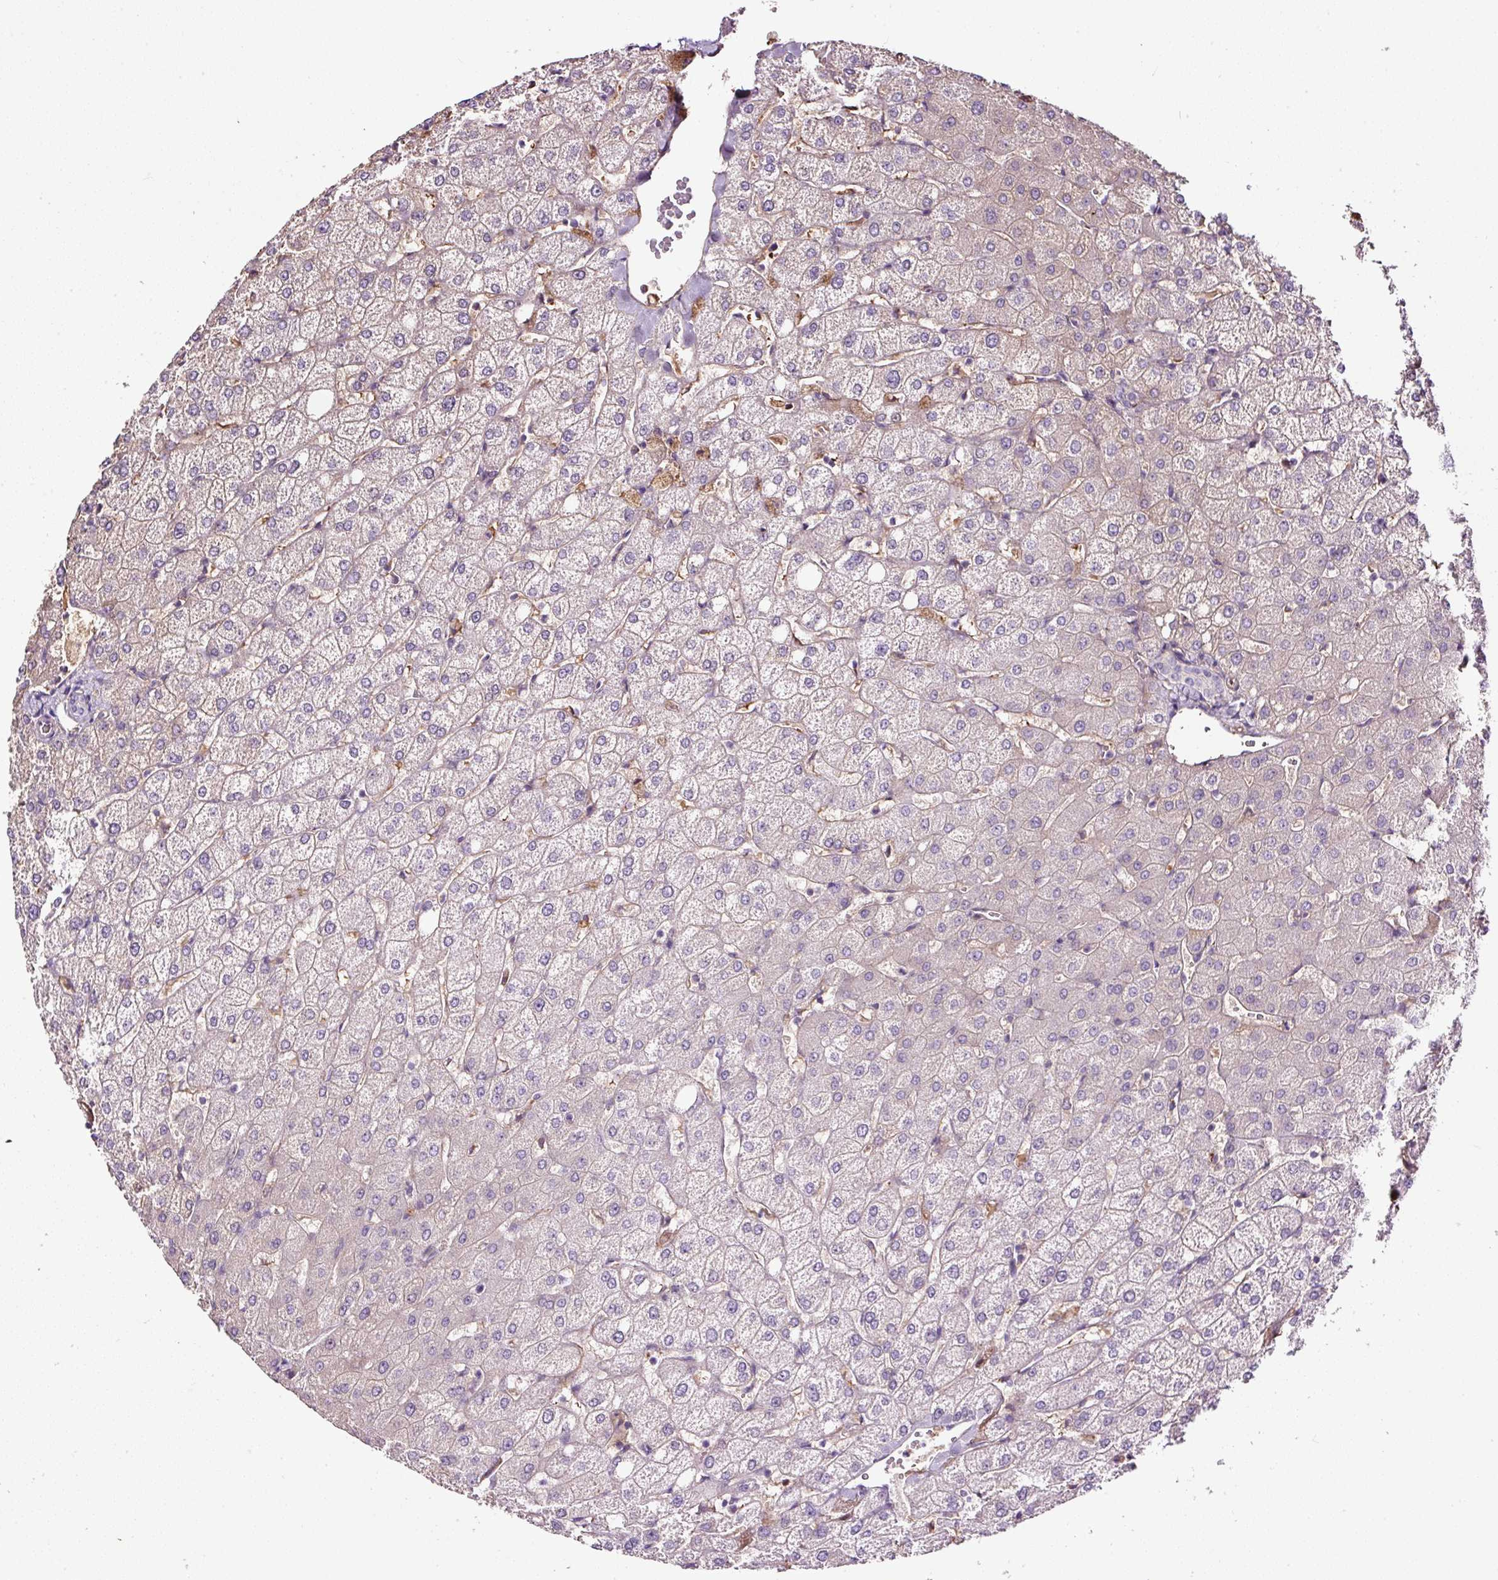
{"staining": {"intensity": "negative", "quantity": "none", "location": "none"}, "tissue": "liver", "cell_type": "Cholangiocytes", "image_type": "normal", "snomed": [{"axis": "morphology", "description": "Normal tissue, NOS"}, {"axis": "topography", "description": "Liver"}], "caption": "Human liver stained for a protein using IHC displays no staining in cholangiocytes.", "gene": "LRRC24", "patient": {"sex": "female", "age": 54}}